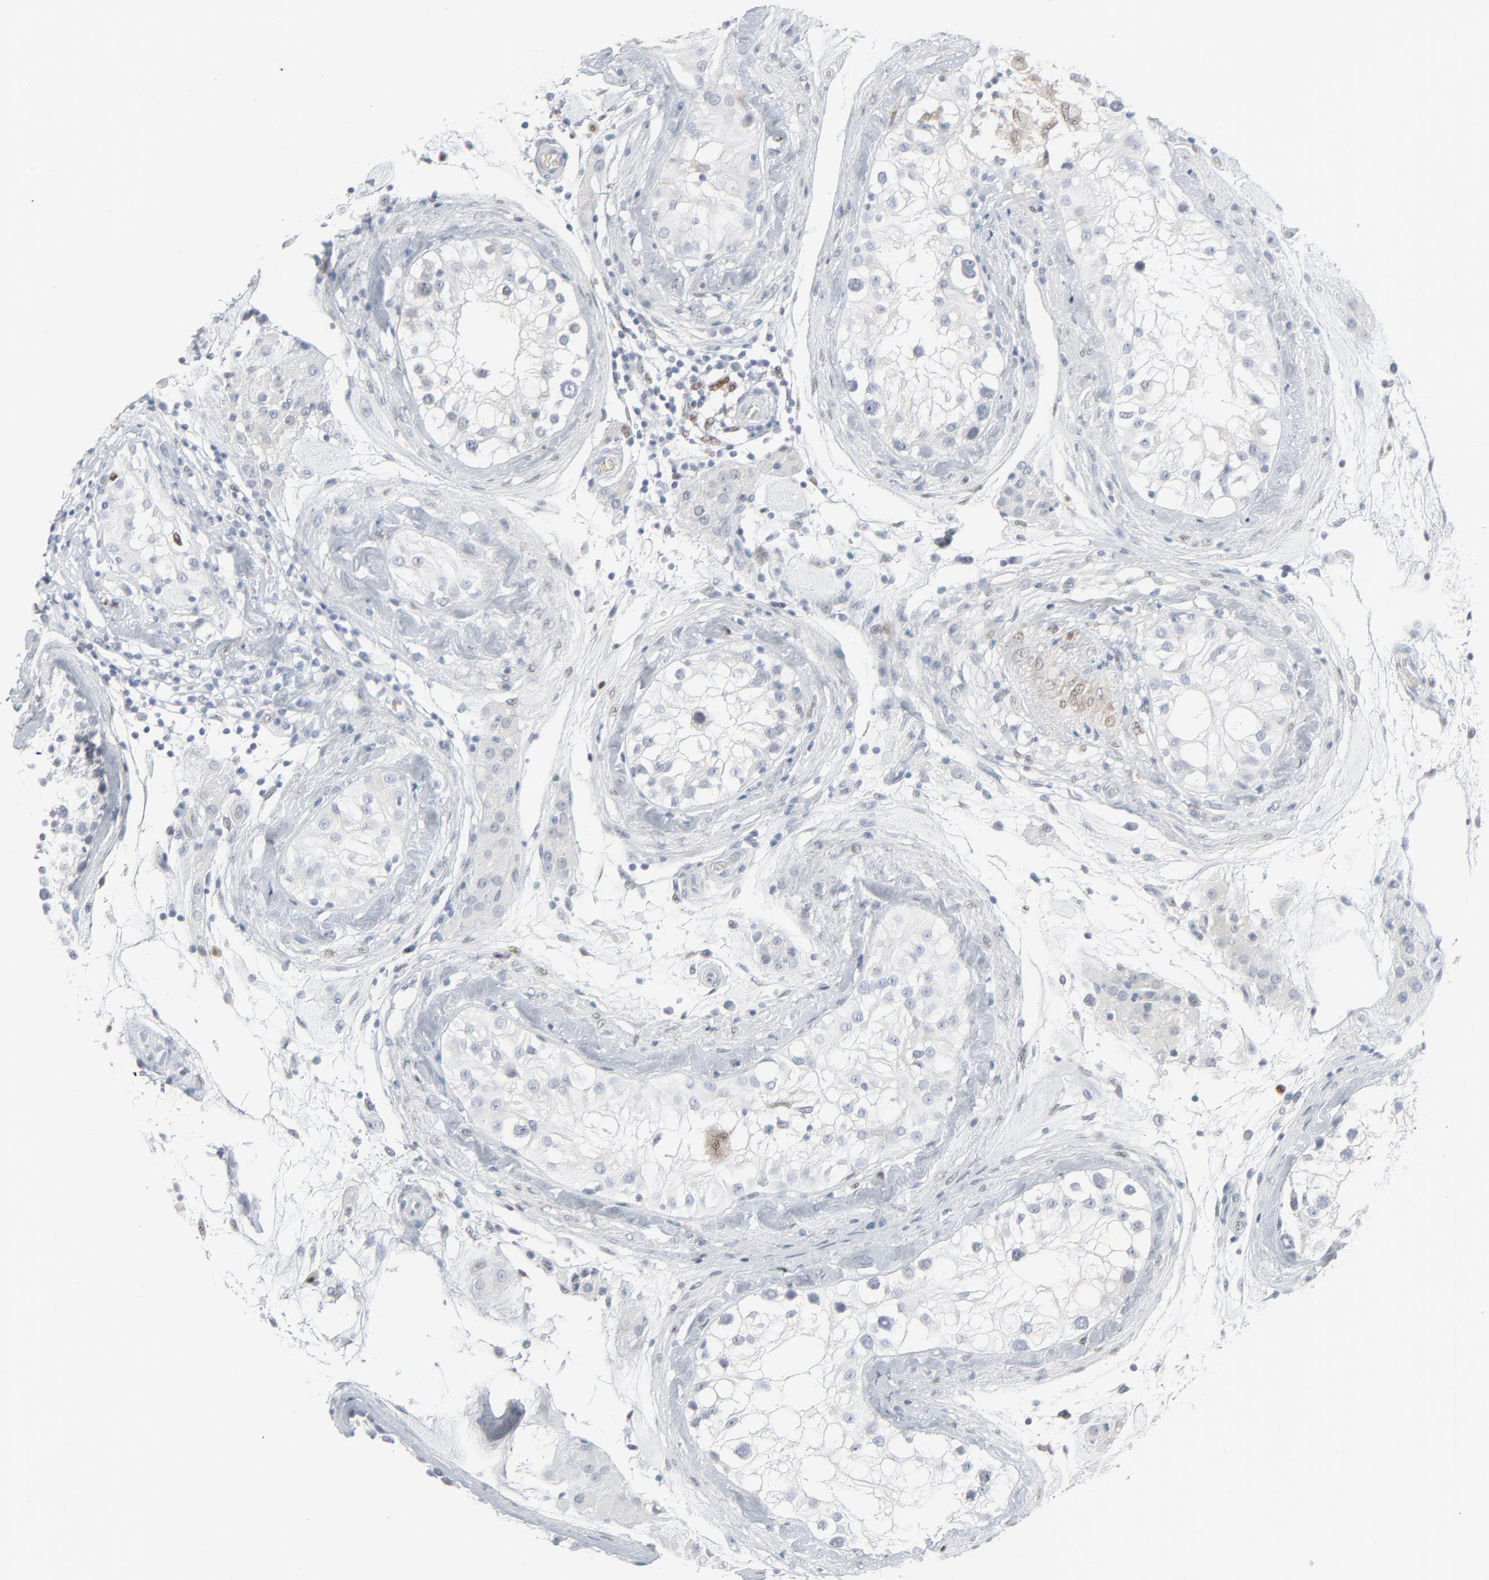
{"staining": {"intensity": "negative", "quantity": "none", "location": "none"}, "tissue": "testis", "cell_type": "Cells in seminiferous ducts", "image_type": "normal", "snomed": [{"axis": "morphology", "description": "Normal tissue, NOS"}, {"axis": "topography", "description": "Testis"}], "caption": "Immunohistochemical staining of normal testis shows no significant staining in cells in seminiferous ducts.", "gene": "MITF", "patient": {"sex": "male", "age": 46}}